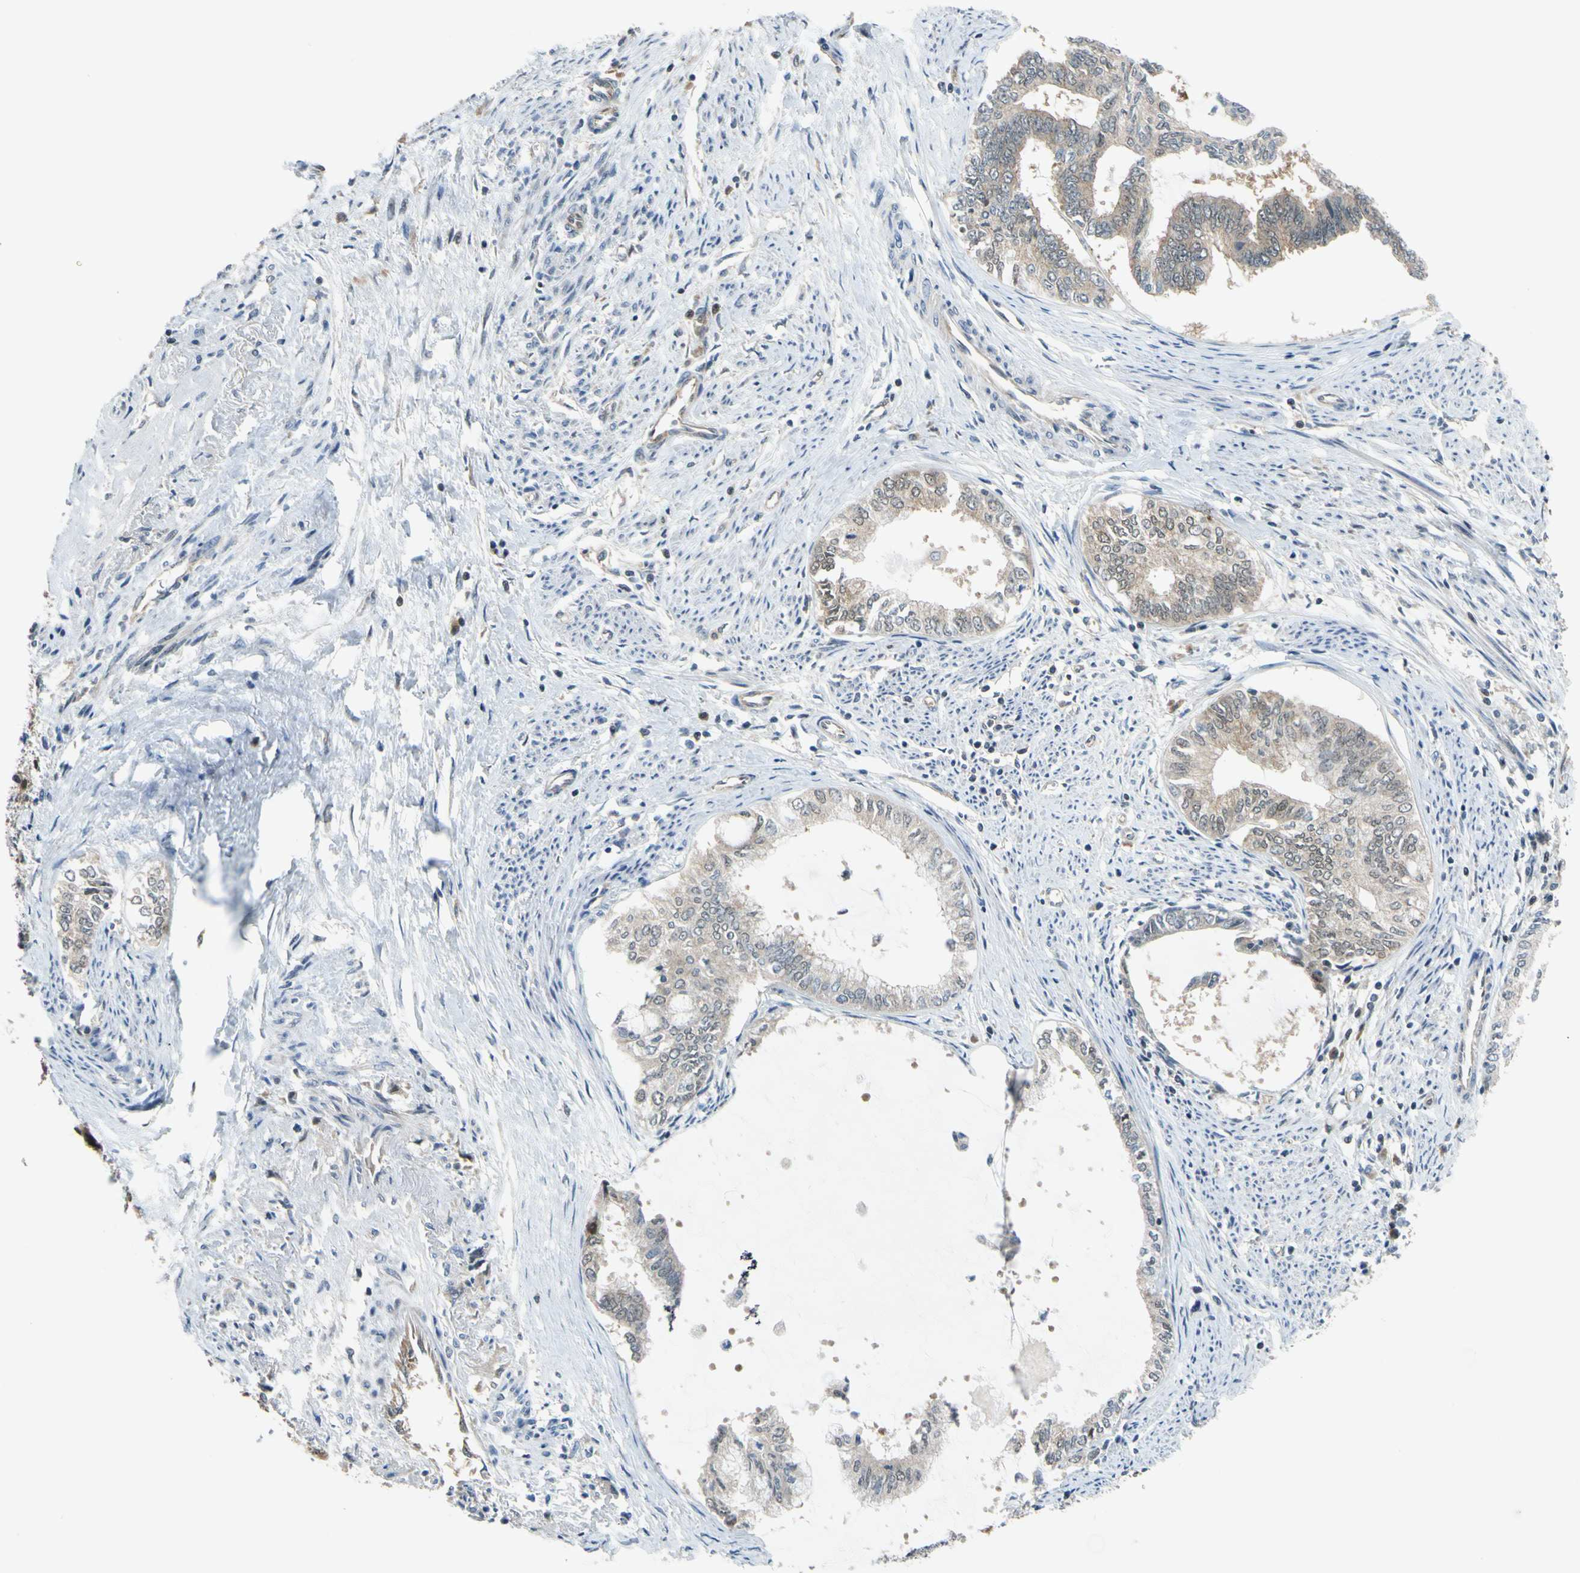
{"staining": {"intensity": "weak", "quantity": "<25%", "location": "cytoplasmic/membranous"}, "tissue": "endometrial cancer", "cell_type": "Tumor cells", "image_type": "cancer", "snomed": [{"axis": "morphology", "description": "Adenocarcinoma, NOS"}, {"axis": "topography", "description": "Endometrium"}], "caption": "Immunohistochemistry (IHC) micrograph of endometrial cancer (adenocarcinoma) stained for a protein (brown), which demonstrates no positivity in tumor cells.", "gene": "MAPK9", "patient": {"sex": "female", "age": 86}}